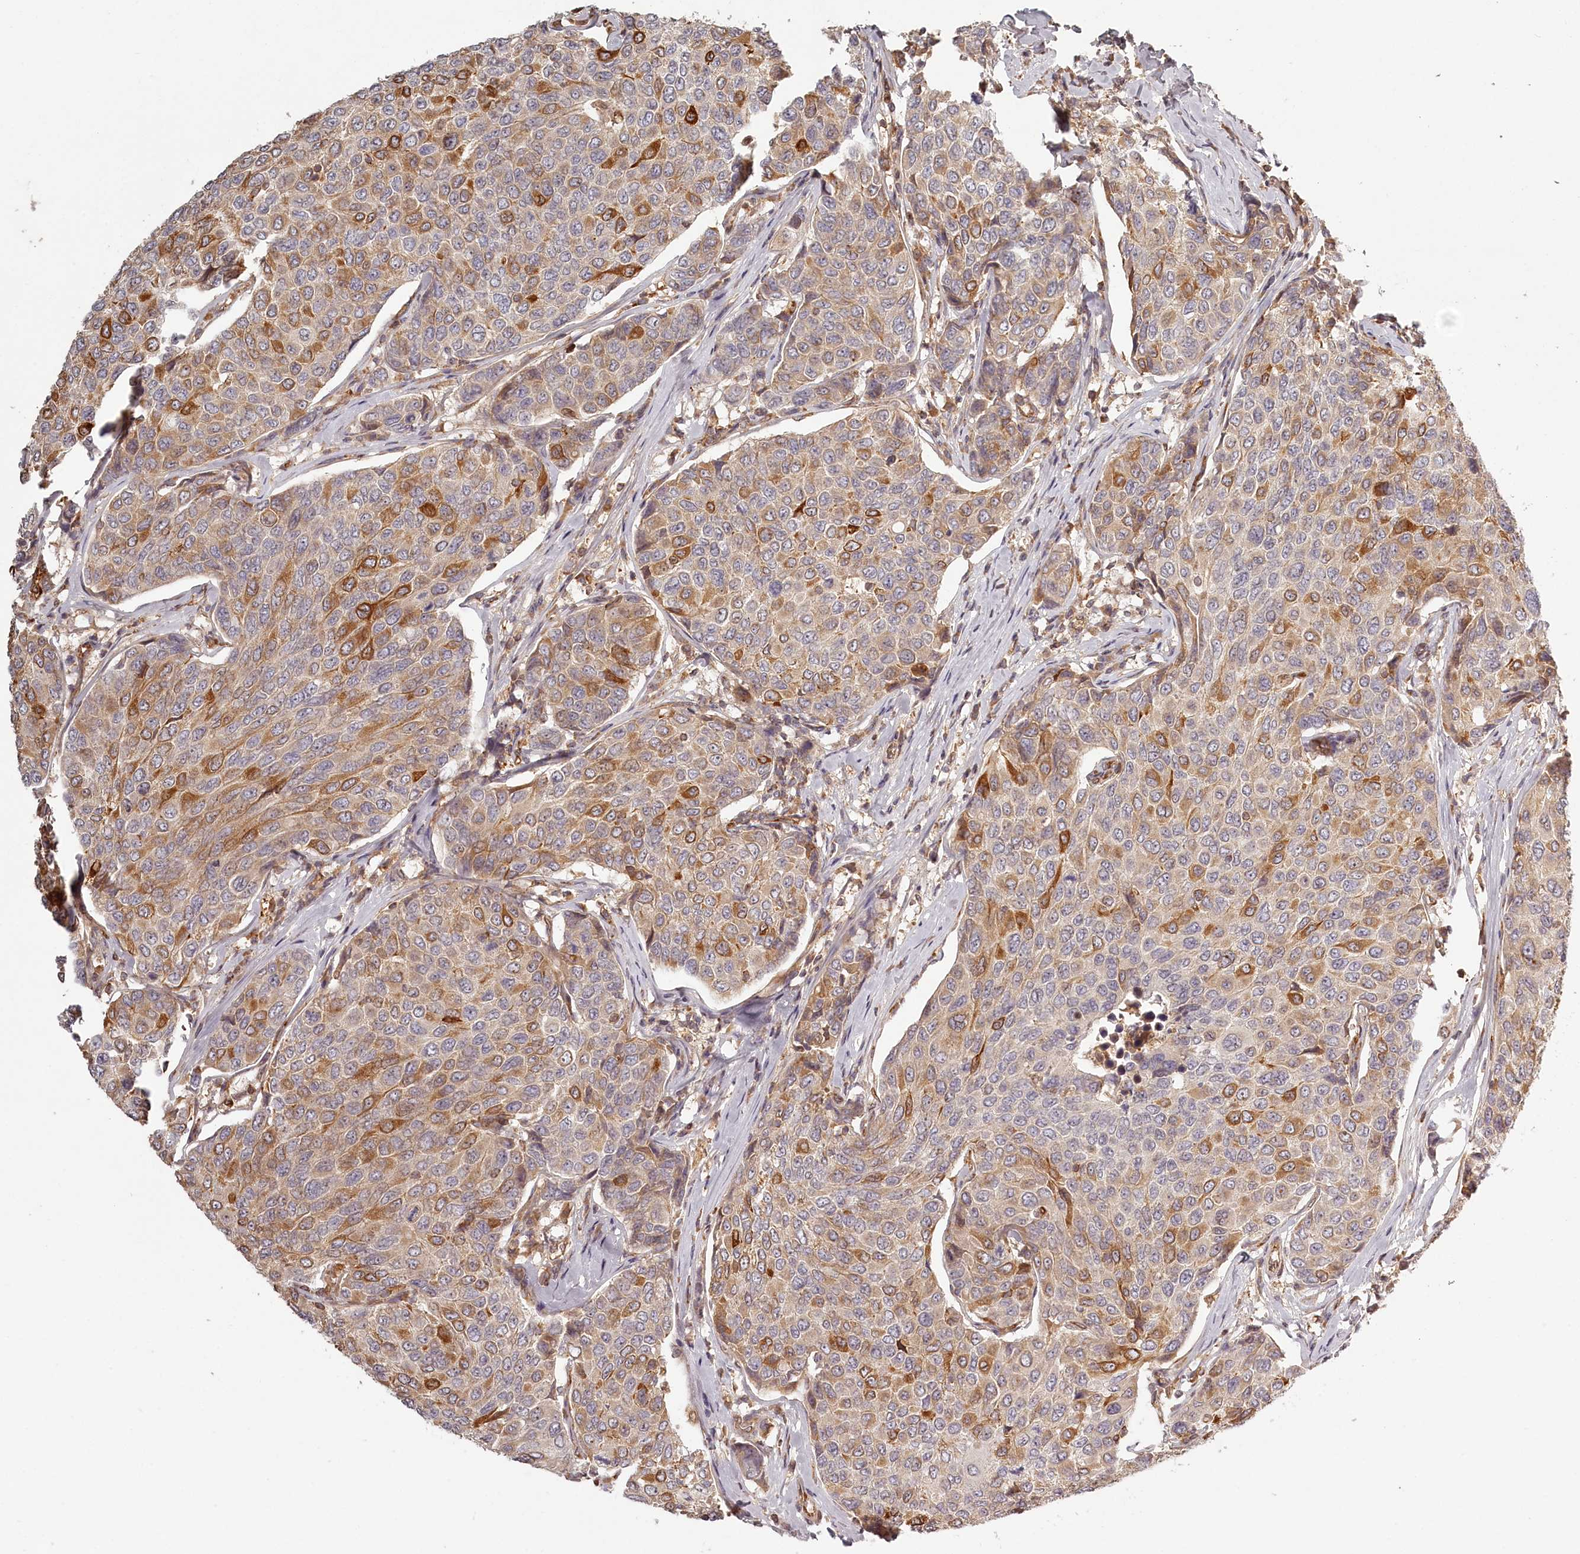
{"staining": {"intensity": "moderate", "quantity": "25%-75%", "location": "cytoplasmic/membranous"}, "tissue": "breast cancer", "cell_type": "Tumor cells", "image_type": "cancer", "snomed": [{"axis": "morphology", "description": "Duct carcinoma"}, {"axis": "topography", "description": "Breast"}], "caption": "Tumor cells reveal medium levels of moderate cytoplasmic/membranous staining in about 25%-75% of cells in breast cancer (invasive ductal carcinoma). The staining is performed using DAB (3,3'-diaminobenzidine) brown chromogen to label protein expression. The nuclei are counter-stained blue using hematoxylin.", "gene": "TMIE", "patient": {"sex": "female", "age": 55}}